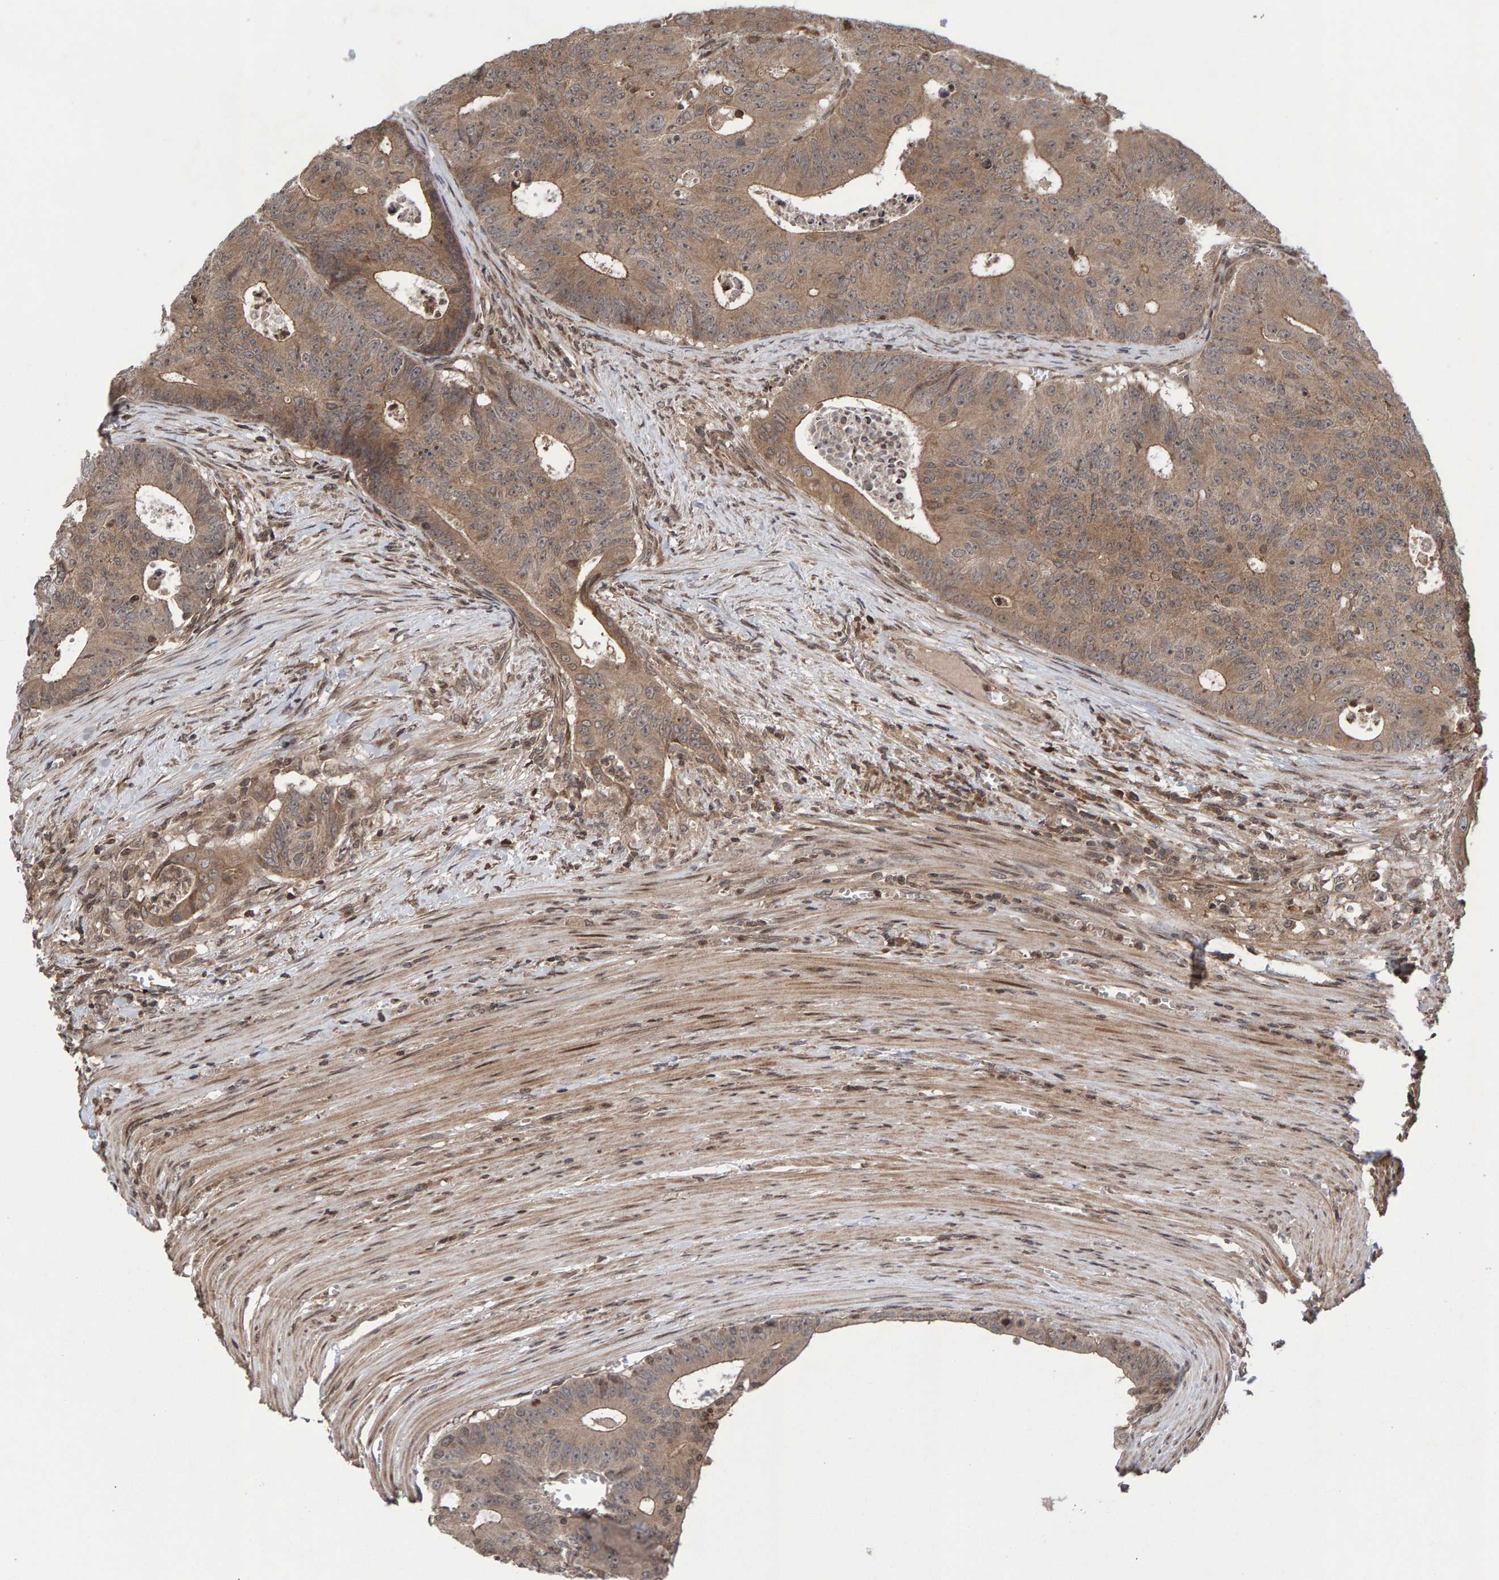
{"staining": {"intensity": "moderate", "quantity": ">75%", "location": "cytoplasmic/membranous"}, "tissue": "colorectal cancer", "cell_type": "Tumor cells", "image_type": "cancer", "snomed": [{"axis": "morphology", "description": "Adenocarcinoma, NOS"}, {"axis": "topography", "description": "Colon"}], "caption": "DAB immunohistochemical staining of colorectal cancer (adenocarcinoma) displays moderate cytoplasmic/membranous protein staining in about >75% of tumor cells.", "gene": "GAB2", "patient": {"sex": "male", "age": 87}}